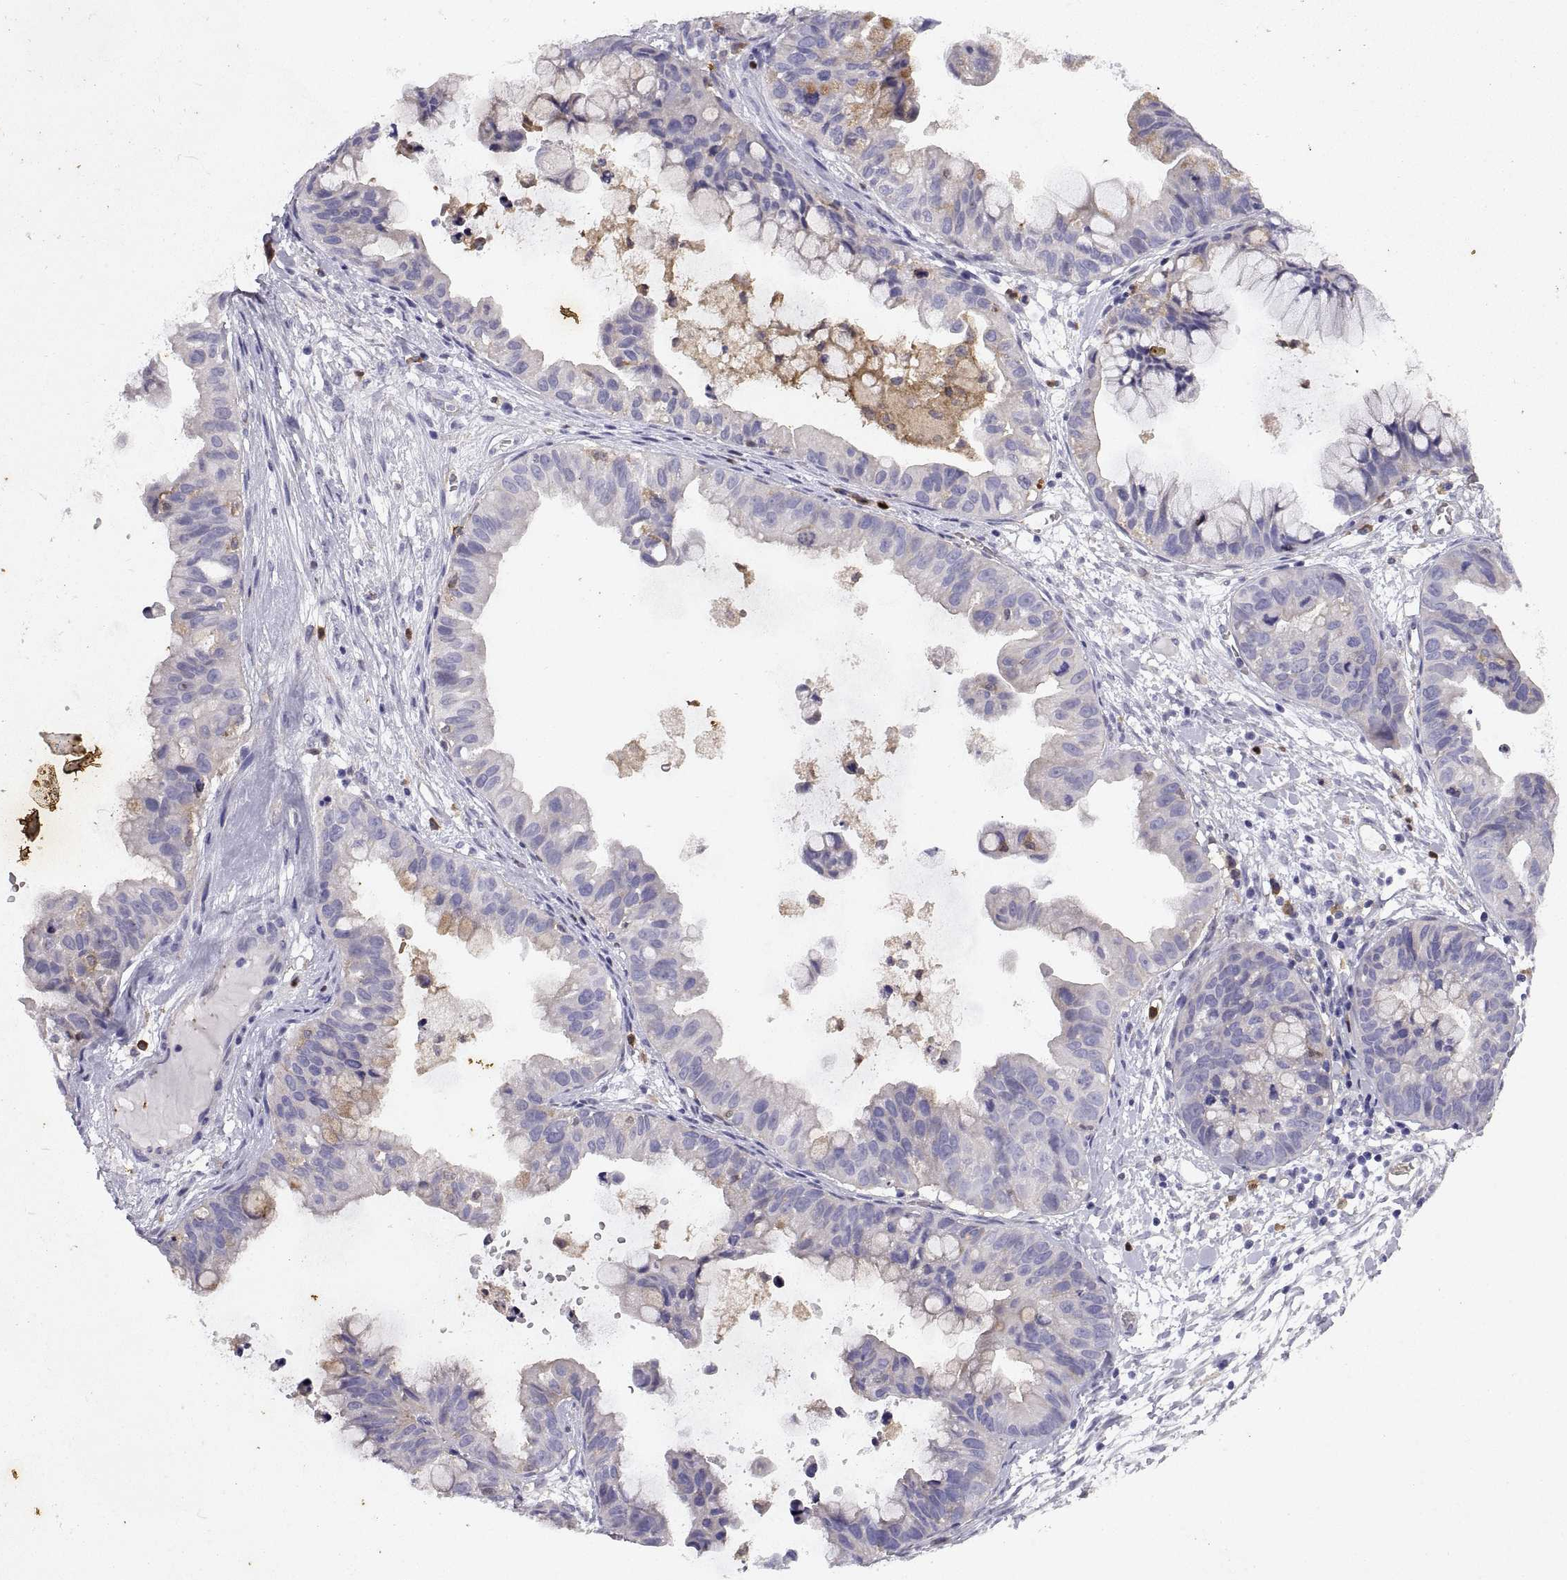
{"staining": {"intensity": "negative", "quantity": "none", "location": "none"}, "tissue": "ovarian cancer", "cell_type": "Tumor cells", "image_type": "cancer", "snomed": [{"axis": "morphology", "description": "Cystadenocarcinoma, mucinous, NOS"}, {"axis": "topography", "description": "Ovary"}], "caption": "Photomicrograph shows no significant protein staining in tumor cells of ovarian mucinous cystadenocarcinoma.", "gene": "DOK3", "patient": {"sex": "female", "age": 76}}